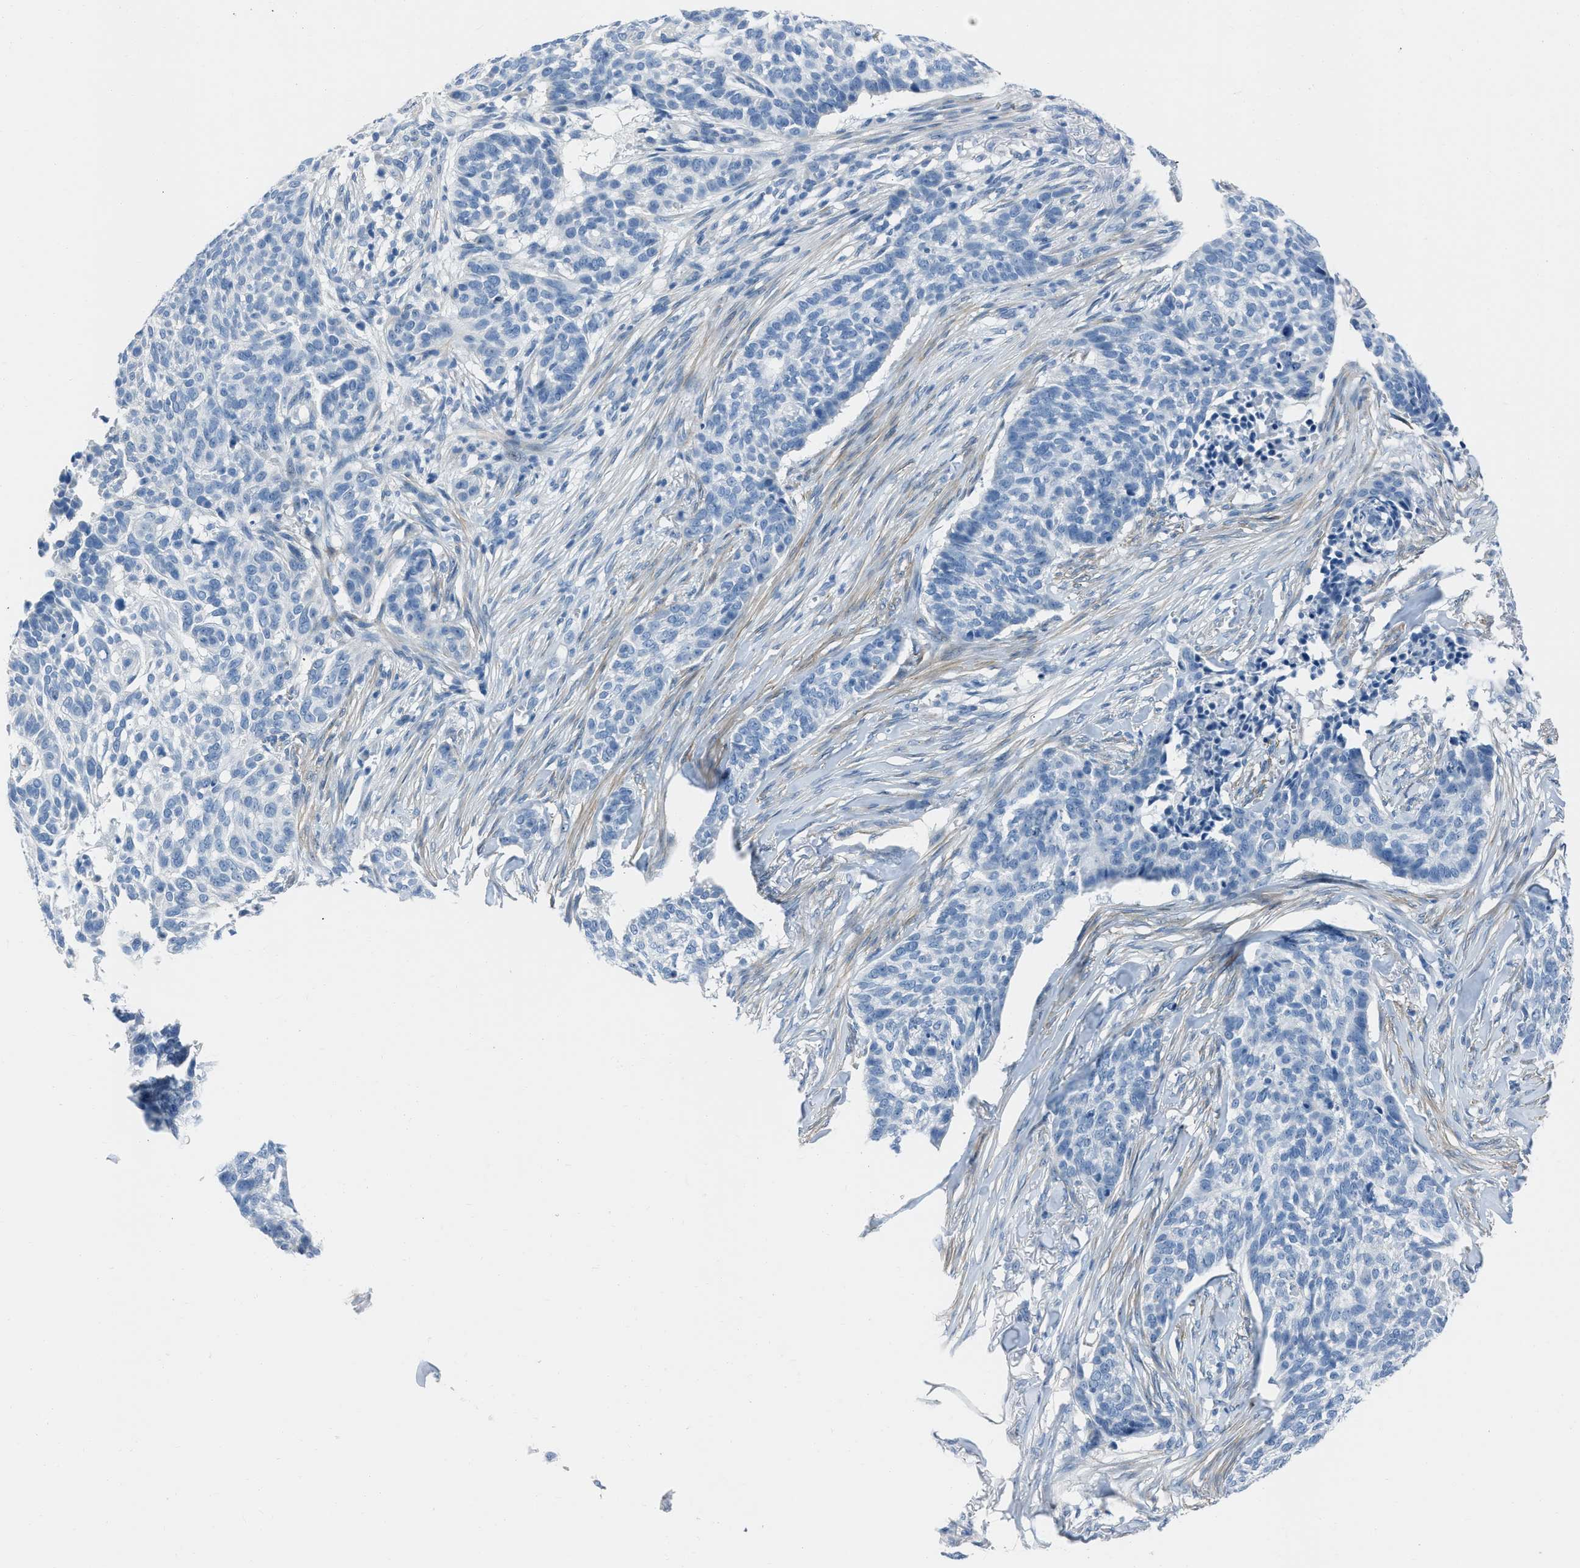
{"staining": {"intensity": "negative", "quantity": "none", "location": "none"}, "tissue": "skin cancer", "cell_type": "Tumor cells", "image_type": "cancer", "snomed": [{"axis": "morphology", "description": "Basal cell carcinoma"}, {"axis": "topography", "description": "Skin"}], "caption": "High power microscopy histopathology image of an IHC image of skin basal cell carcinoma, revealing no significant staining in tumor cells. Brightfield microscopy of IHC stained with DAB (brown) and hematoxylin (blue), captured at high magnification.", "gene": "SPATC1L", "patient": {"sex": "male", "age": 85}}